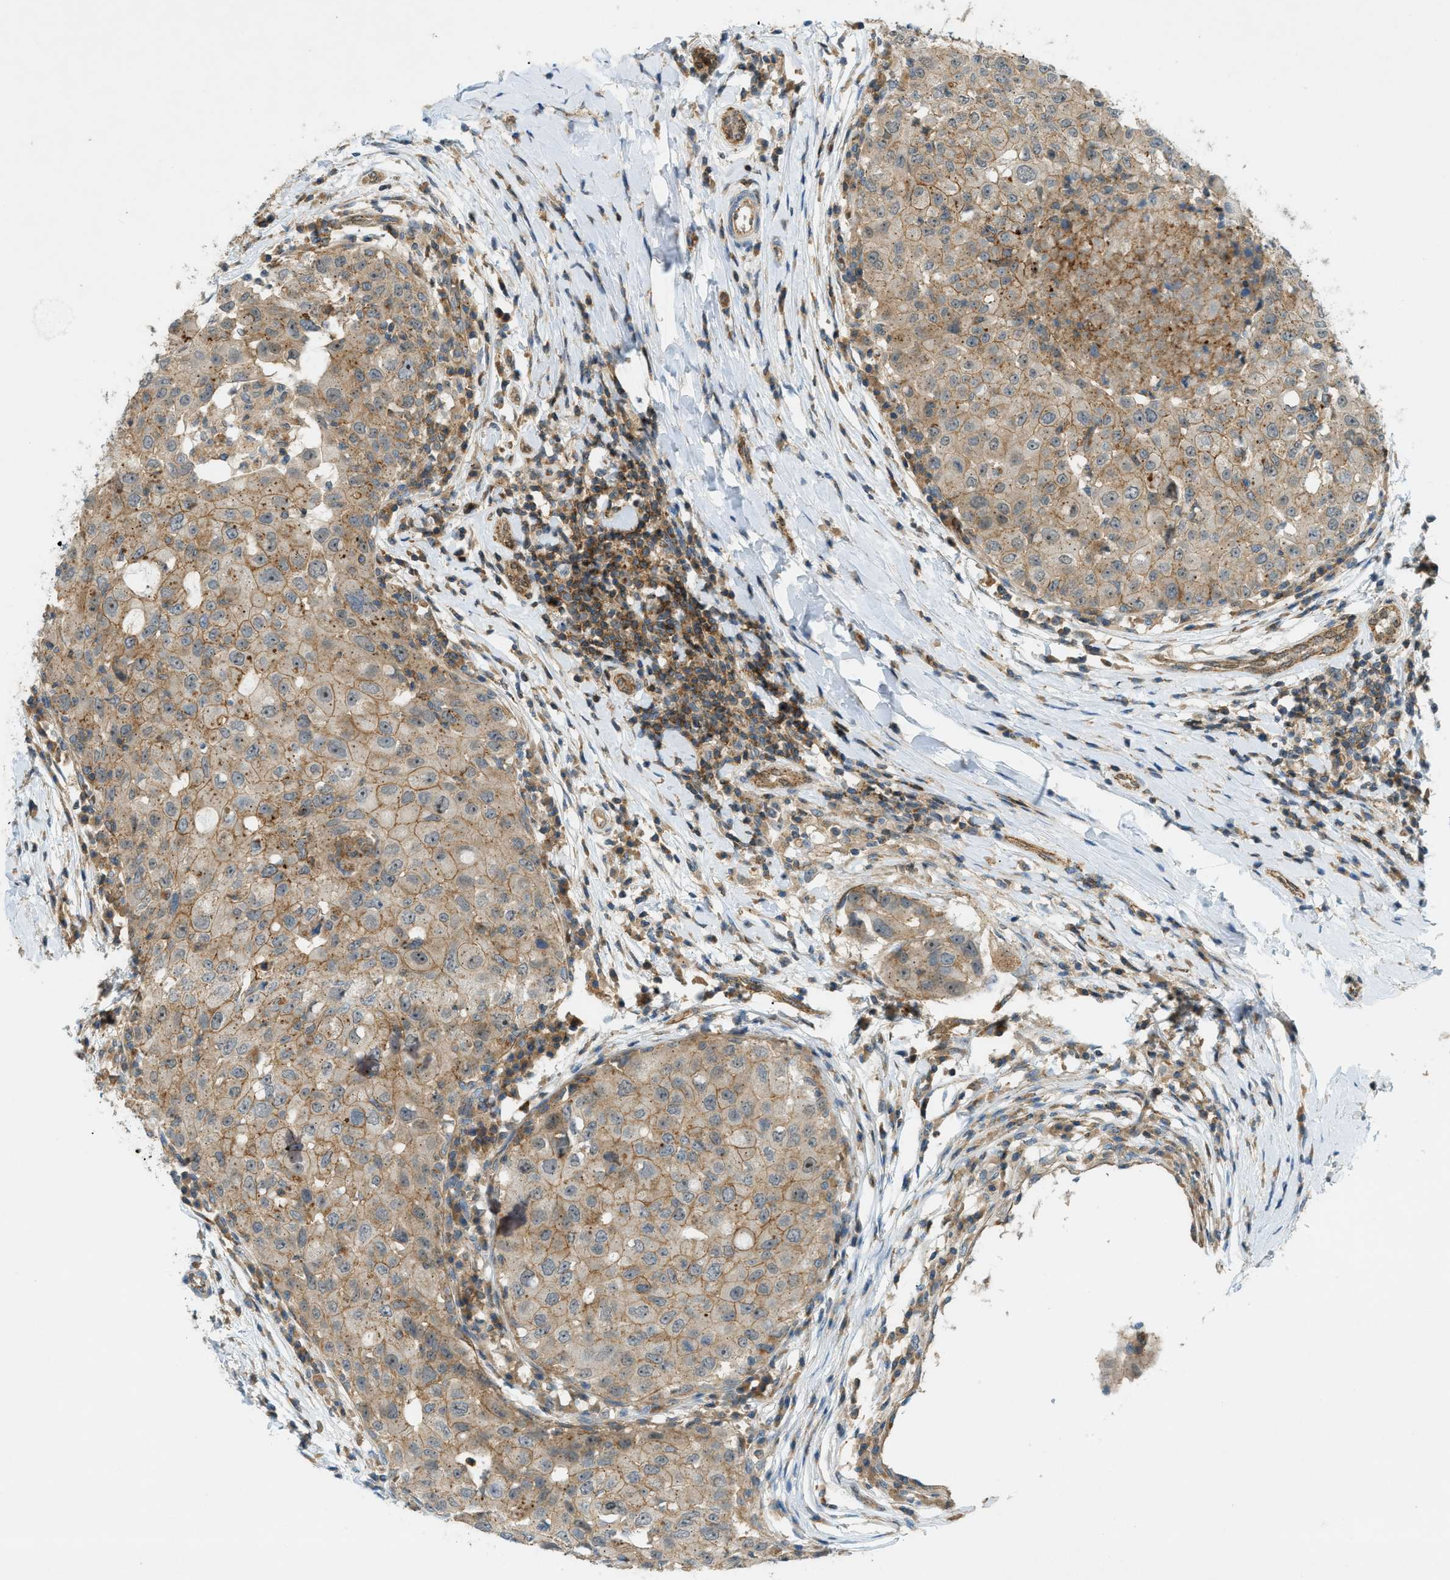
{"staining": {"intensity": "moderate", "quantity": ">75%", "location": "cytoplasmic/membranous"}, "tissue": "breast cancer", "cell_type": "Tumor cells", "image_type": "cancer", "snomed": [{"axis": "morphology", "description": "Duct carcinoma"}, {"axis": "topography", "description": "Breast"}], "caption": "Invasive ductal carcinoma (breast) tissue demonstrates moderate cytoplasmic/membranous expression in approximately >75% of tumor cells", "gene": "GRK6", "patient": {"sex": "female", "age": 27}}